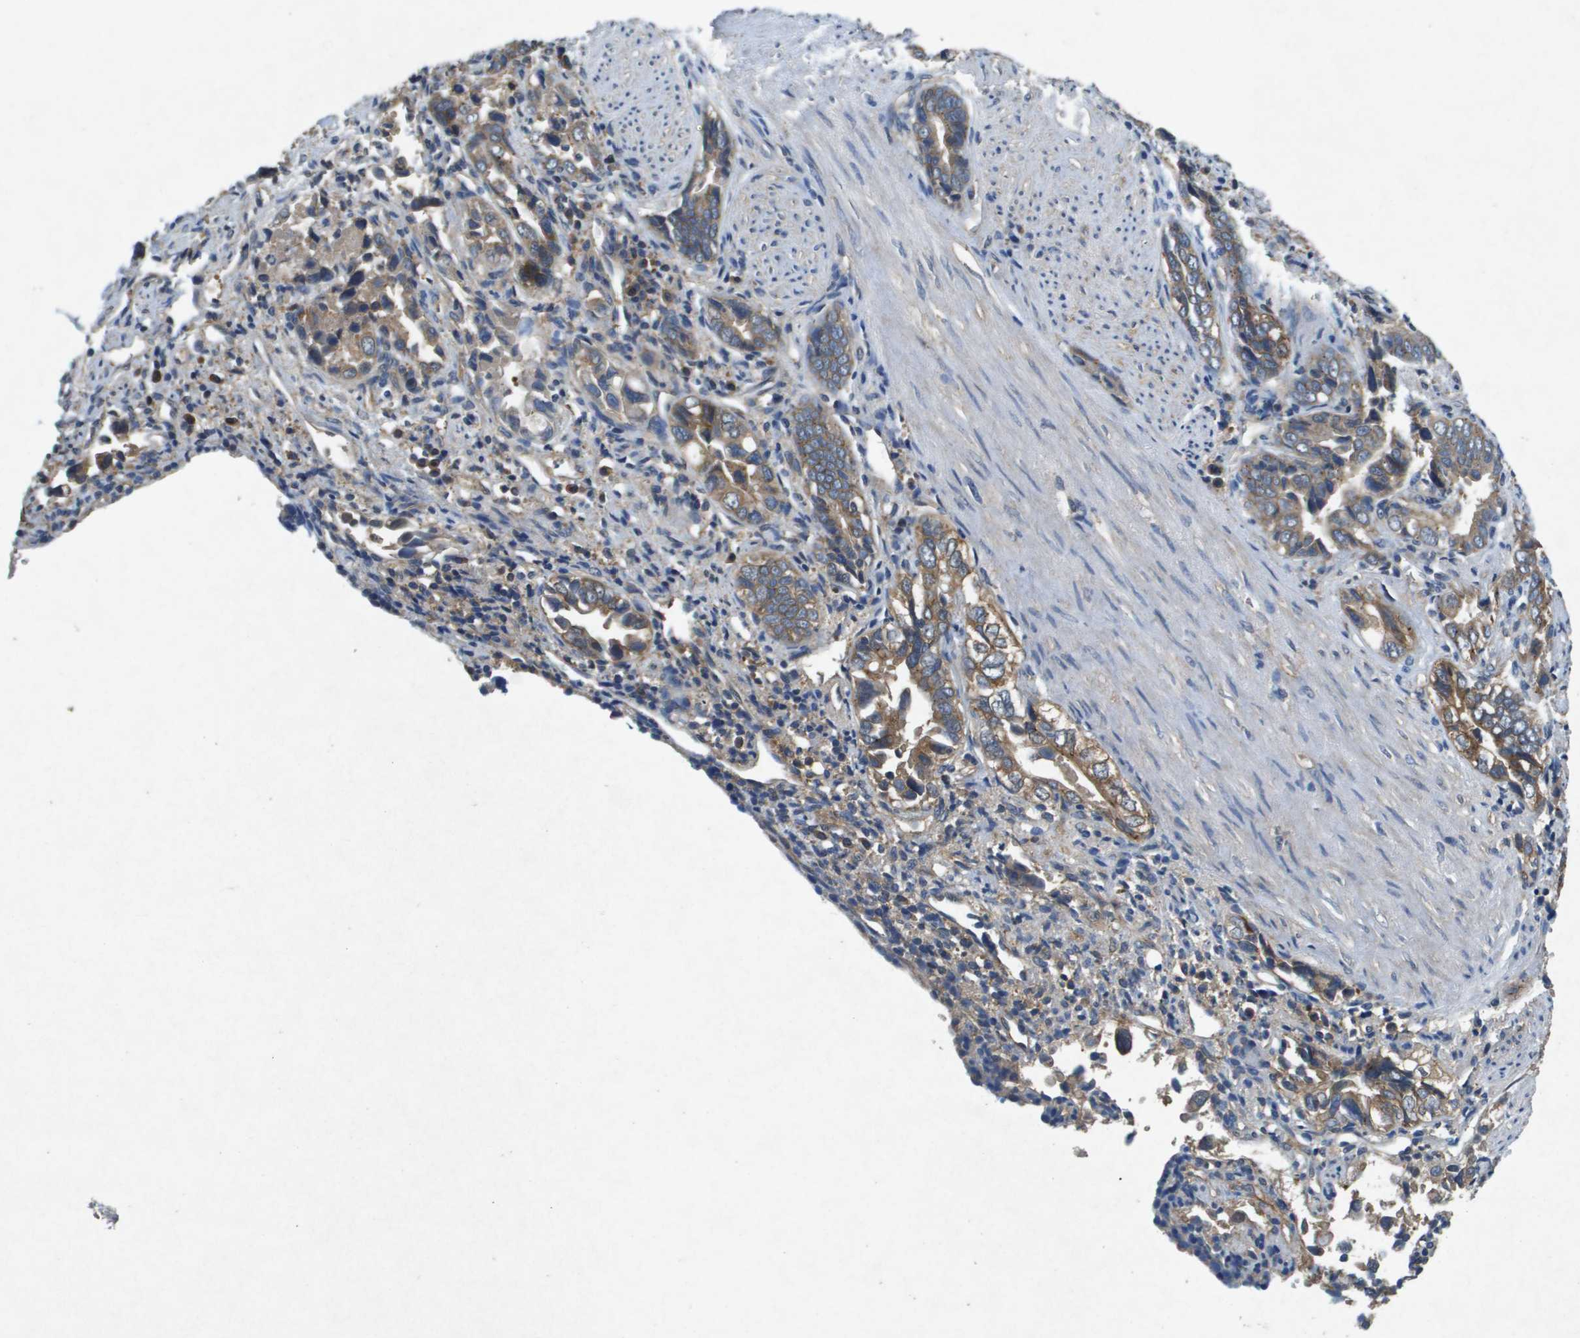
{"staining": {"intensity": "moderate", "quantity": ">75%", "location": "cytoplasmic/membranous"}, "tissue": "liver cancer", "cell_type": "Tumor cells", "image_type": "cancer", "snomed": [{"axis": "morphology", "description": "Cholangiocarcinoma"}, {"axis": "topography", "description": "Liver"}], "caption": "A photomicrograph of human liver cancer stained for a protein exhibits moderate cytoplasmic/membranous brown staining in tumor cells.", "gene": "PTPRT", "patient": {"sex": "female", "age": 79}}